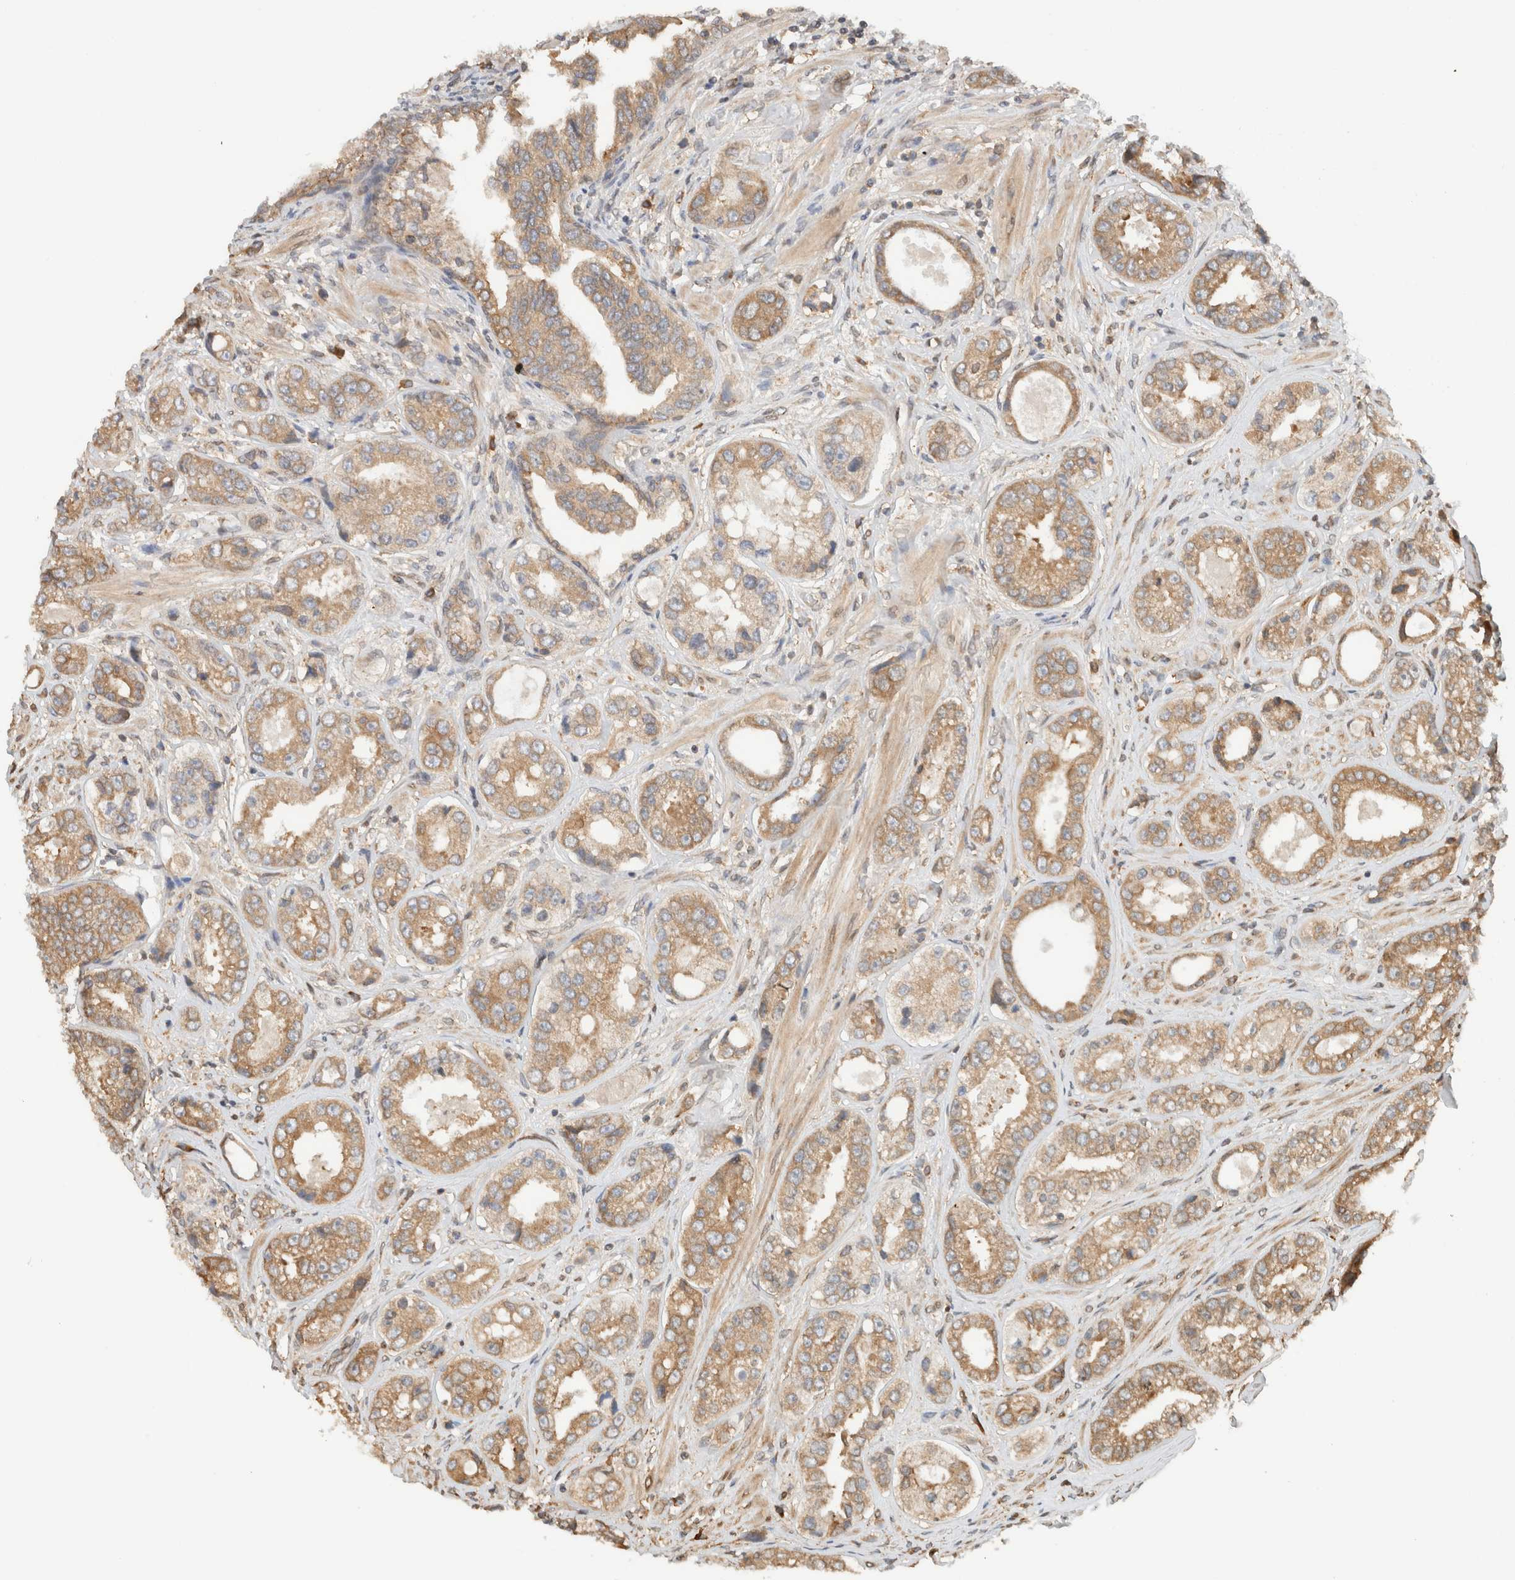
{"staining": {"intensity": "moderate", "quantity": ">75%", "location": "cytoplasmic/membranous"}, "tissue": "prostate cancer", "cell_type": "Tumor cells", "image_type": "cancer", "snomed": [{"axis": "morphology", "description": "Adenocarcinoma, High grade"}, {"axis": "topography", "description": "Prostate"}], "caption": "An IHC micrograph of neoplastic tissue is shown. Protein staining in brown shows moderate cytoplasmic/membranous positivity in prostate cancer (adenocarcinoma (high-grade)) within tumor cells.", "gene": "ARFGEF2", "patient": {"sex": "male", "age": 61}}